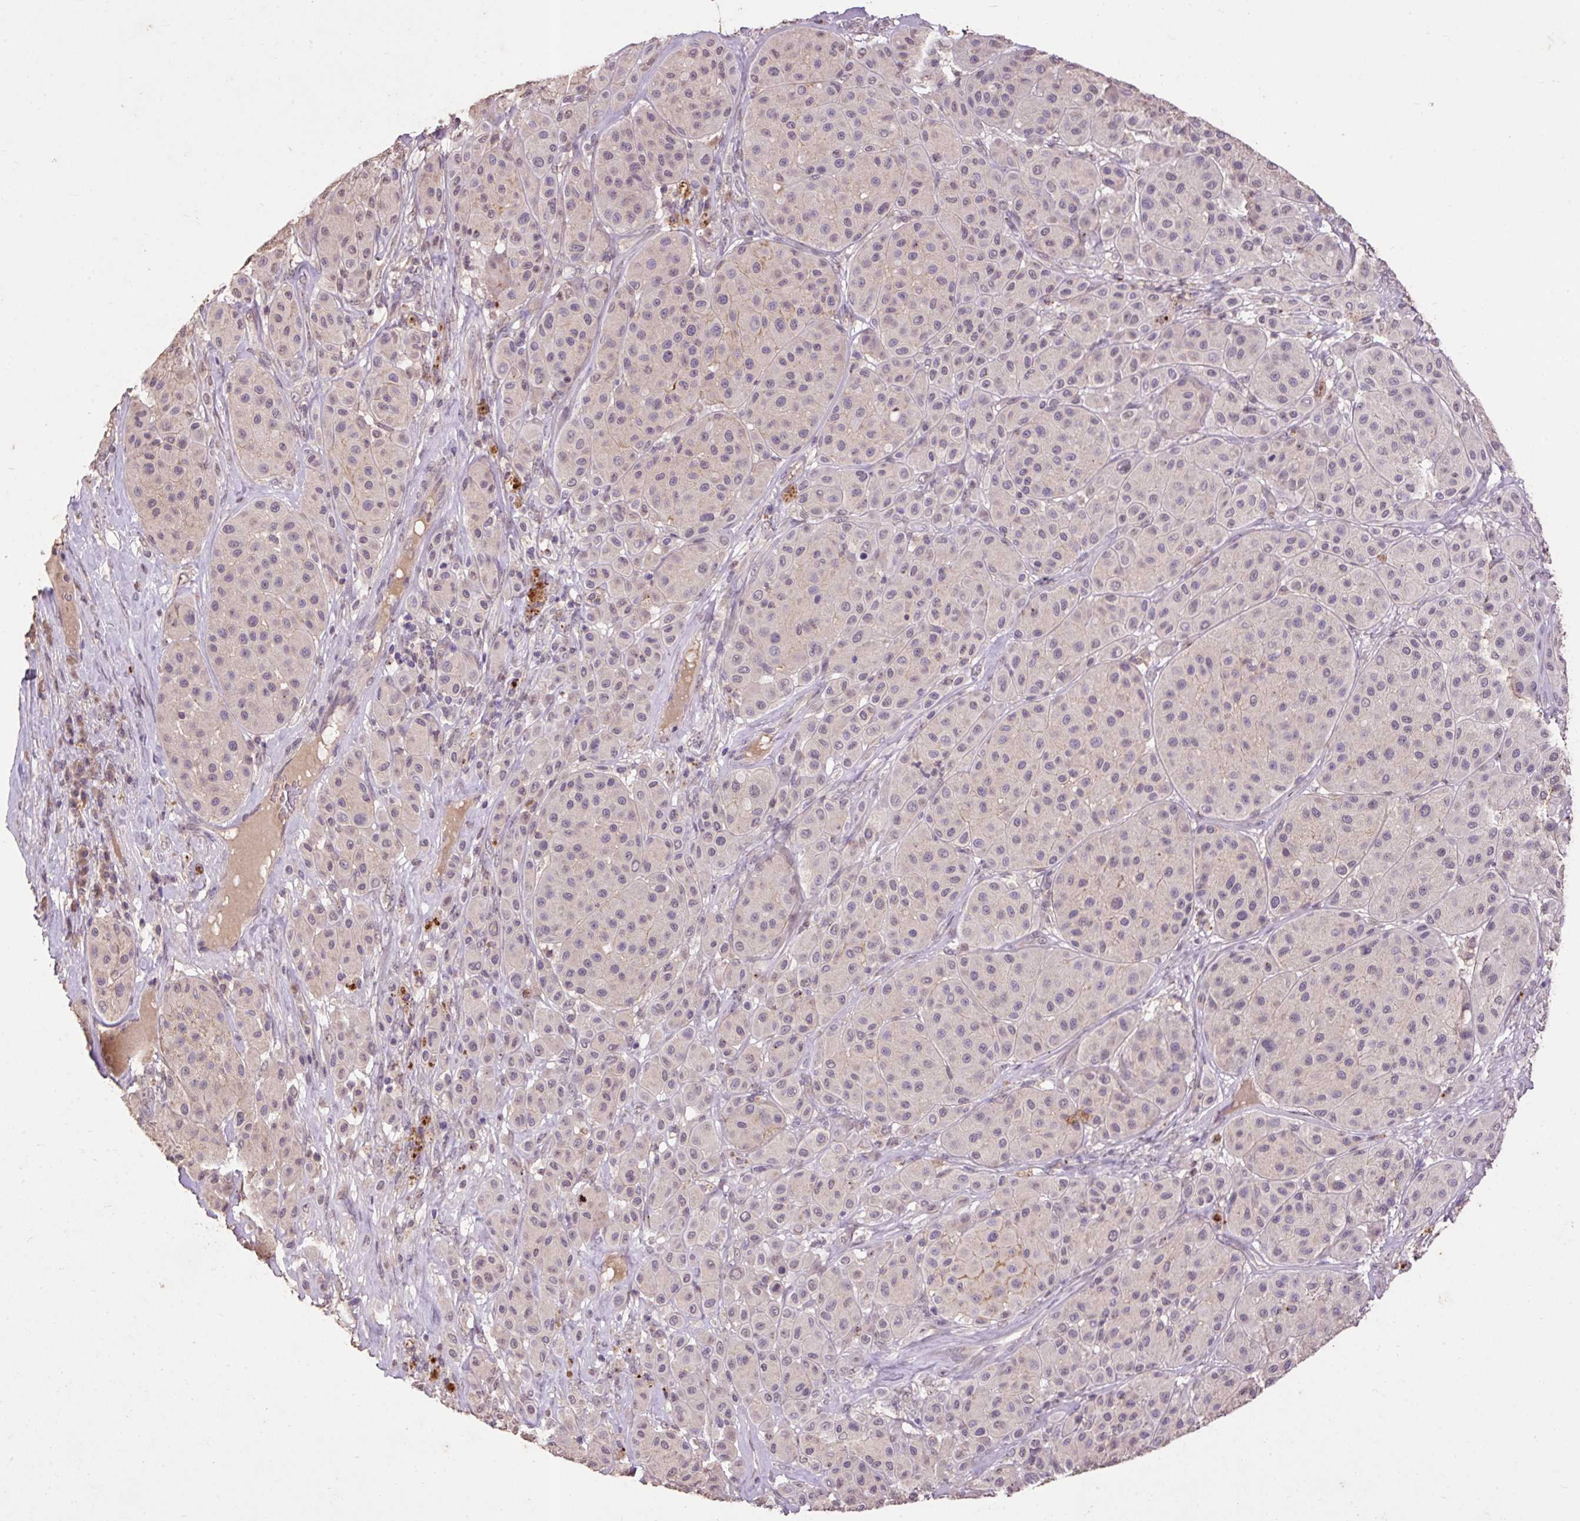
{"staining": {"intensity": "negative", "quantity": "none", "location": "none"}, "tissue": "melanoma", "cell_type": "Tumor cells", "image_type": "cancer", "snomed": [{"axis": "morphology", "description": "Malignant melanoma, Metastatic site"}, {"axis": "topography", "description": "Smooth muscle"}], "caption": "This is an immunohistochemistry histopathology image of malignant melanoma (metastatic site). There is no staining in tumor cells.", "gene": "LRTM2", "patient": {"sex": "male", "age": 41}}